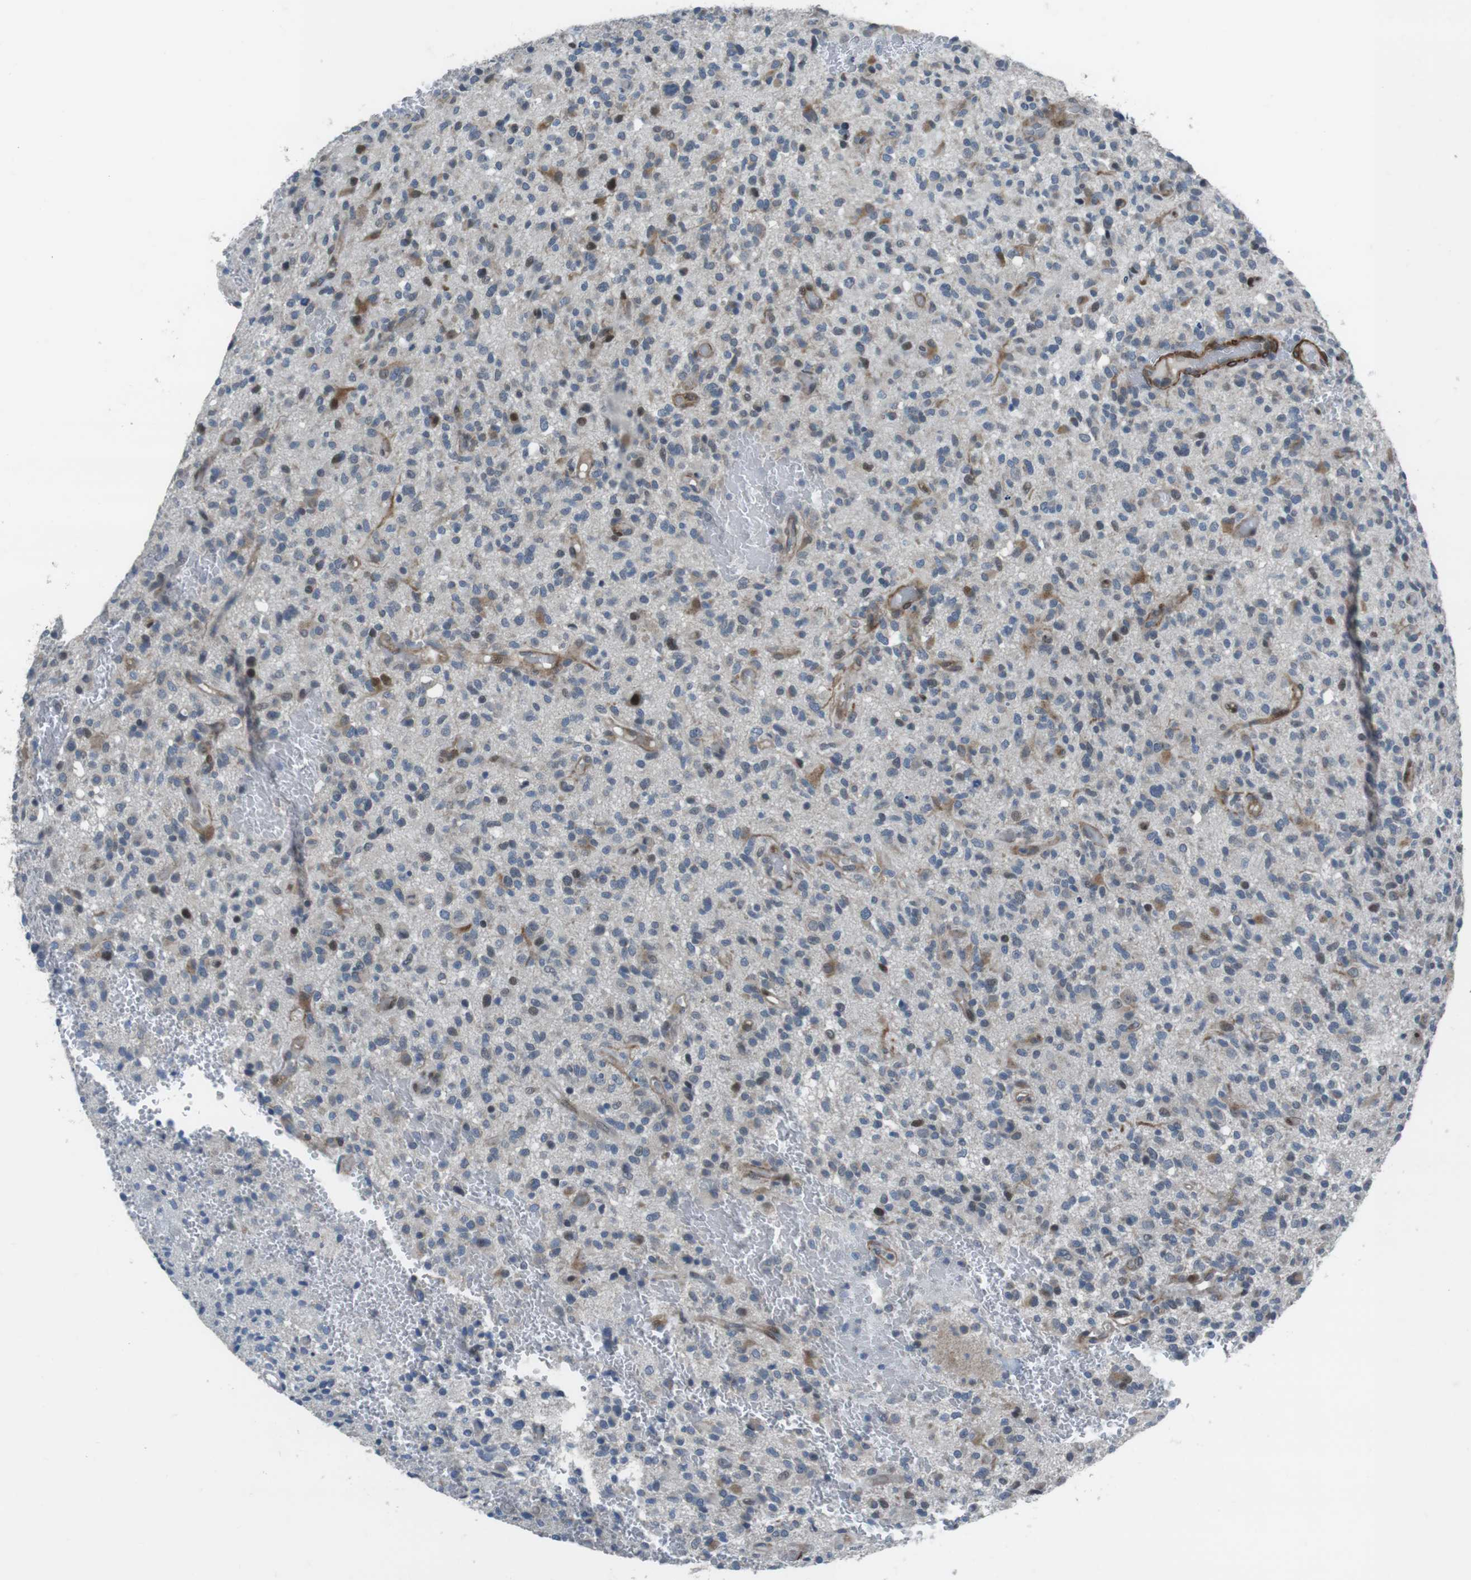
{"staining": {"intensity": "moderate", "quantity": "<25%", "location": "cytoplasmic/membranous,nuclear"}, "tissue": "glioma", "cell_type": "Tumor cells", "image_type": "cancer", "snomed": [{"axis": "morphology", "description": "Glioma, malignant, High grade"}, {"axis": "topography", "description": "Brain"}], "caption": "Malignant glioma (high-grade) was stained to show a protein in brown. There is low levels of moderate cytoplasmic/membranous and nuclear staining in approximately <25% of tumor cells.", "gene": "PBRM1", "patient": {"sex": "male", "age": 71}}